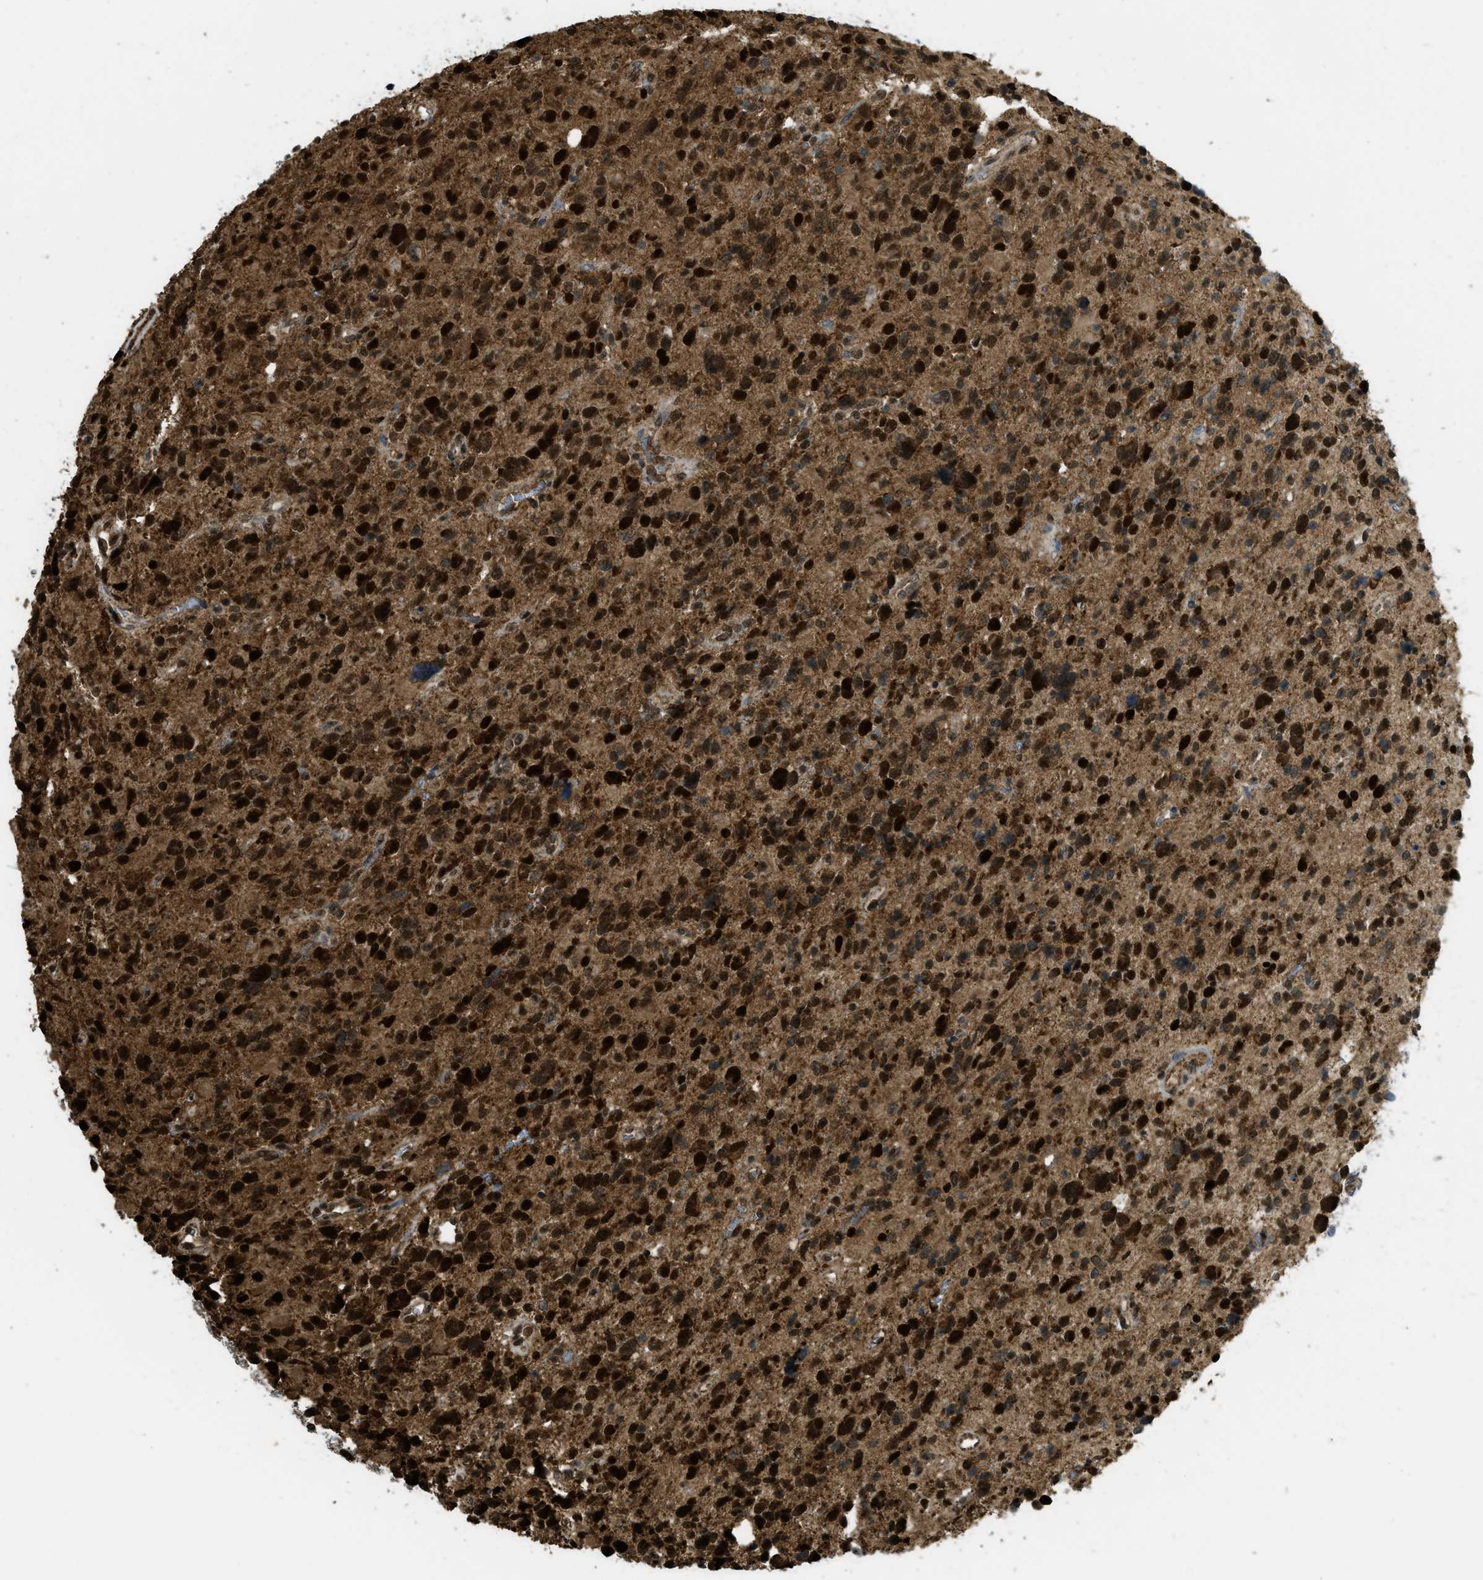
{"staining": {"intensity": "strong", "quantity": ">75%", "location": "cytoplasmic/membranous,nuclear"}, "tissue": "glioma", "cell_type": "Tumor cells", "image_type": "cancer", "snomed": [{"axis": "morphology", "description": "Glioma, malignant, High grade"}, {"axis": "topography", "description": "Brain"}], "caption": "Immunohistochemistry (DAB) staining of glioma demonstrates strong cytoplasmic/membranous and nuclear protein expression in about >75% of tumor cells.", "gene": "TNPO1", "patient": {"sex": "male", "age": 48}}